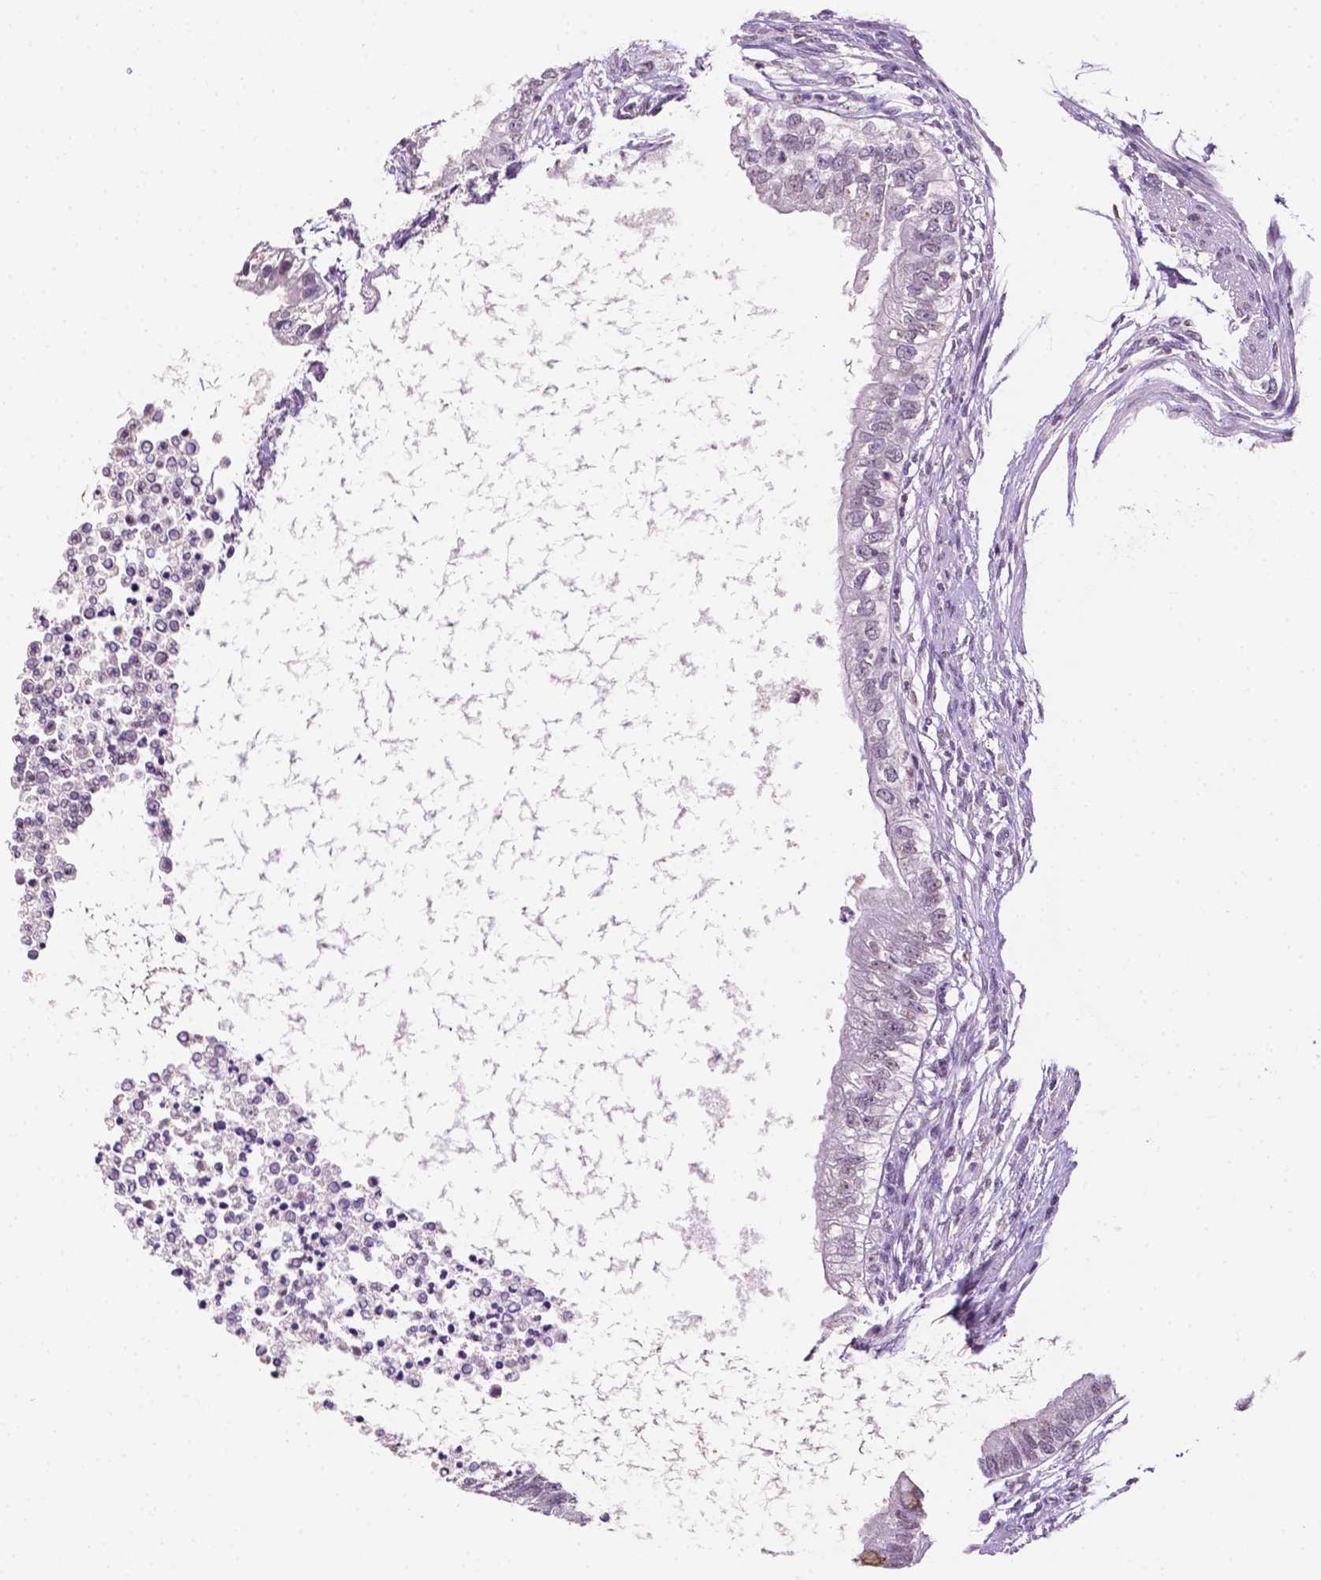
{"staining": {"intensity": "negative", "quantity": "none", "location": "none"}, "tissue": "testis cancer", "cell_type": "Tumor cells", "image_type": "cancer", "snomed": [{"axis": "morphology", "description": "Carcinoma, Embryonal, NOS"}, {"axis": "topography", "description": "Testis"}], "caption": "The histopathology image displays no significant staining in tumor cells of testis cancer (embryonal carcinoma).", "gene": "PTPN6", "patient": {"sex": "male", "age": 26}}